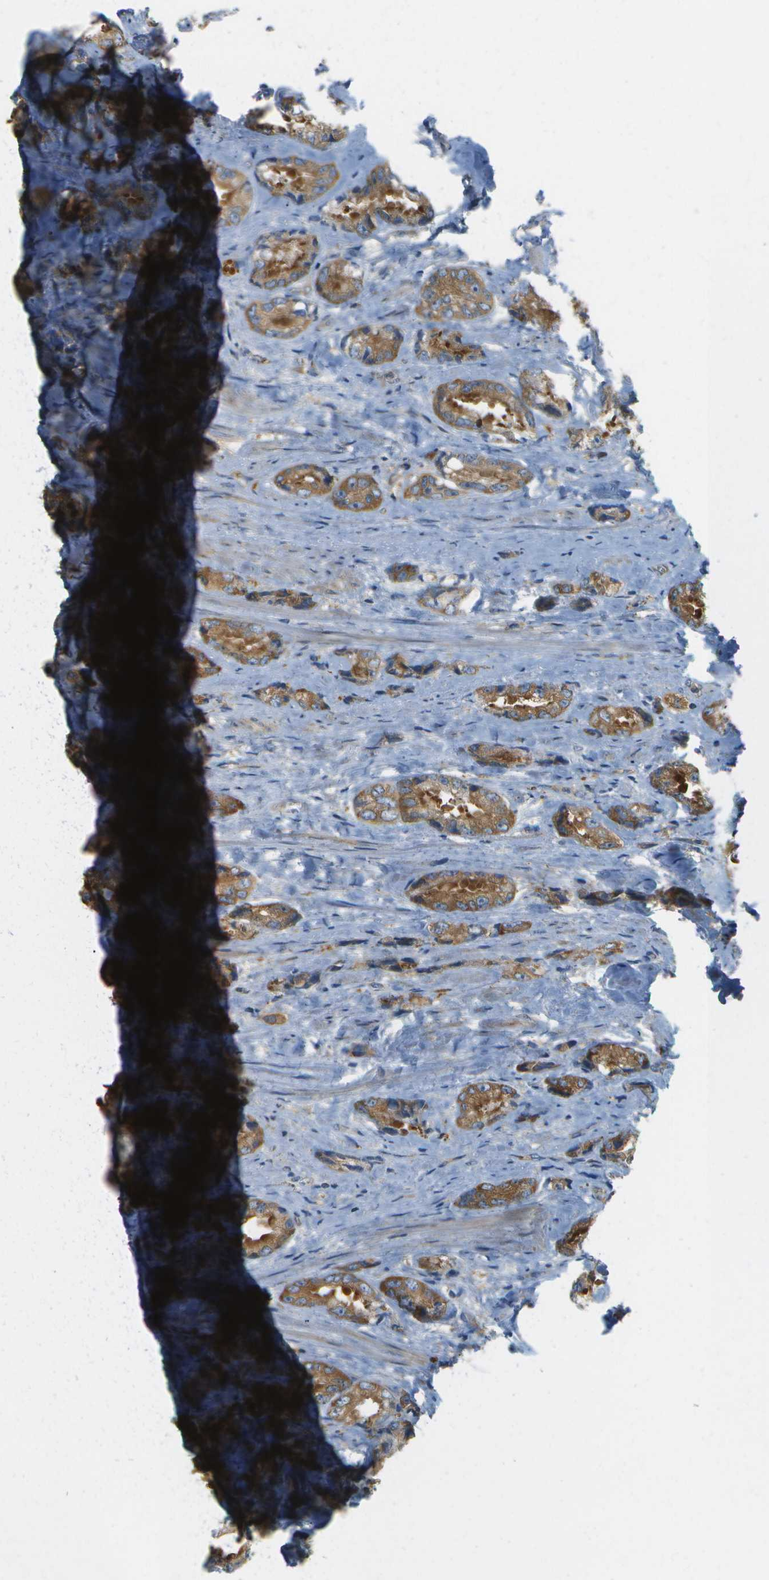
{"staining": {"intensity": "moderate", "quantity": ">75%", "location": "cytoplasmic/membranous"}, "tissue": "prostate cancer", "cell_type": "Tumor cells", "image_type": "cancer", "snomed": [{"axis": "morphology", "description": "Adenocarcinoma, High grade"}, {"axis": "topography", "description": "Prostate"}], "caption": "Prostate adenocarcinoma (high-grade) stained with DAB immunohistochemistry (IHC) displays medium levels of moderate cytoplasmic/membranous staining in approximately >75% of tumor cells.", "gene": "WNK2", "patient": {"sex": "male", "age": 61}}